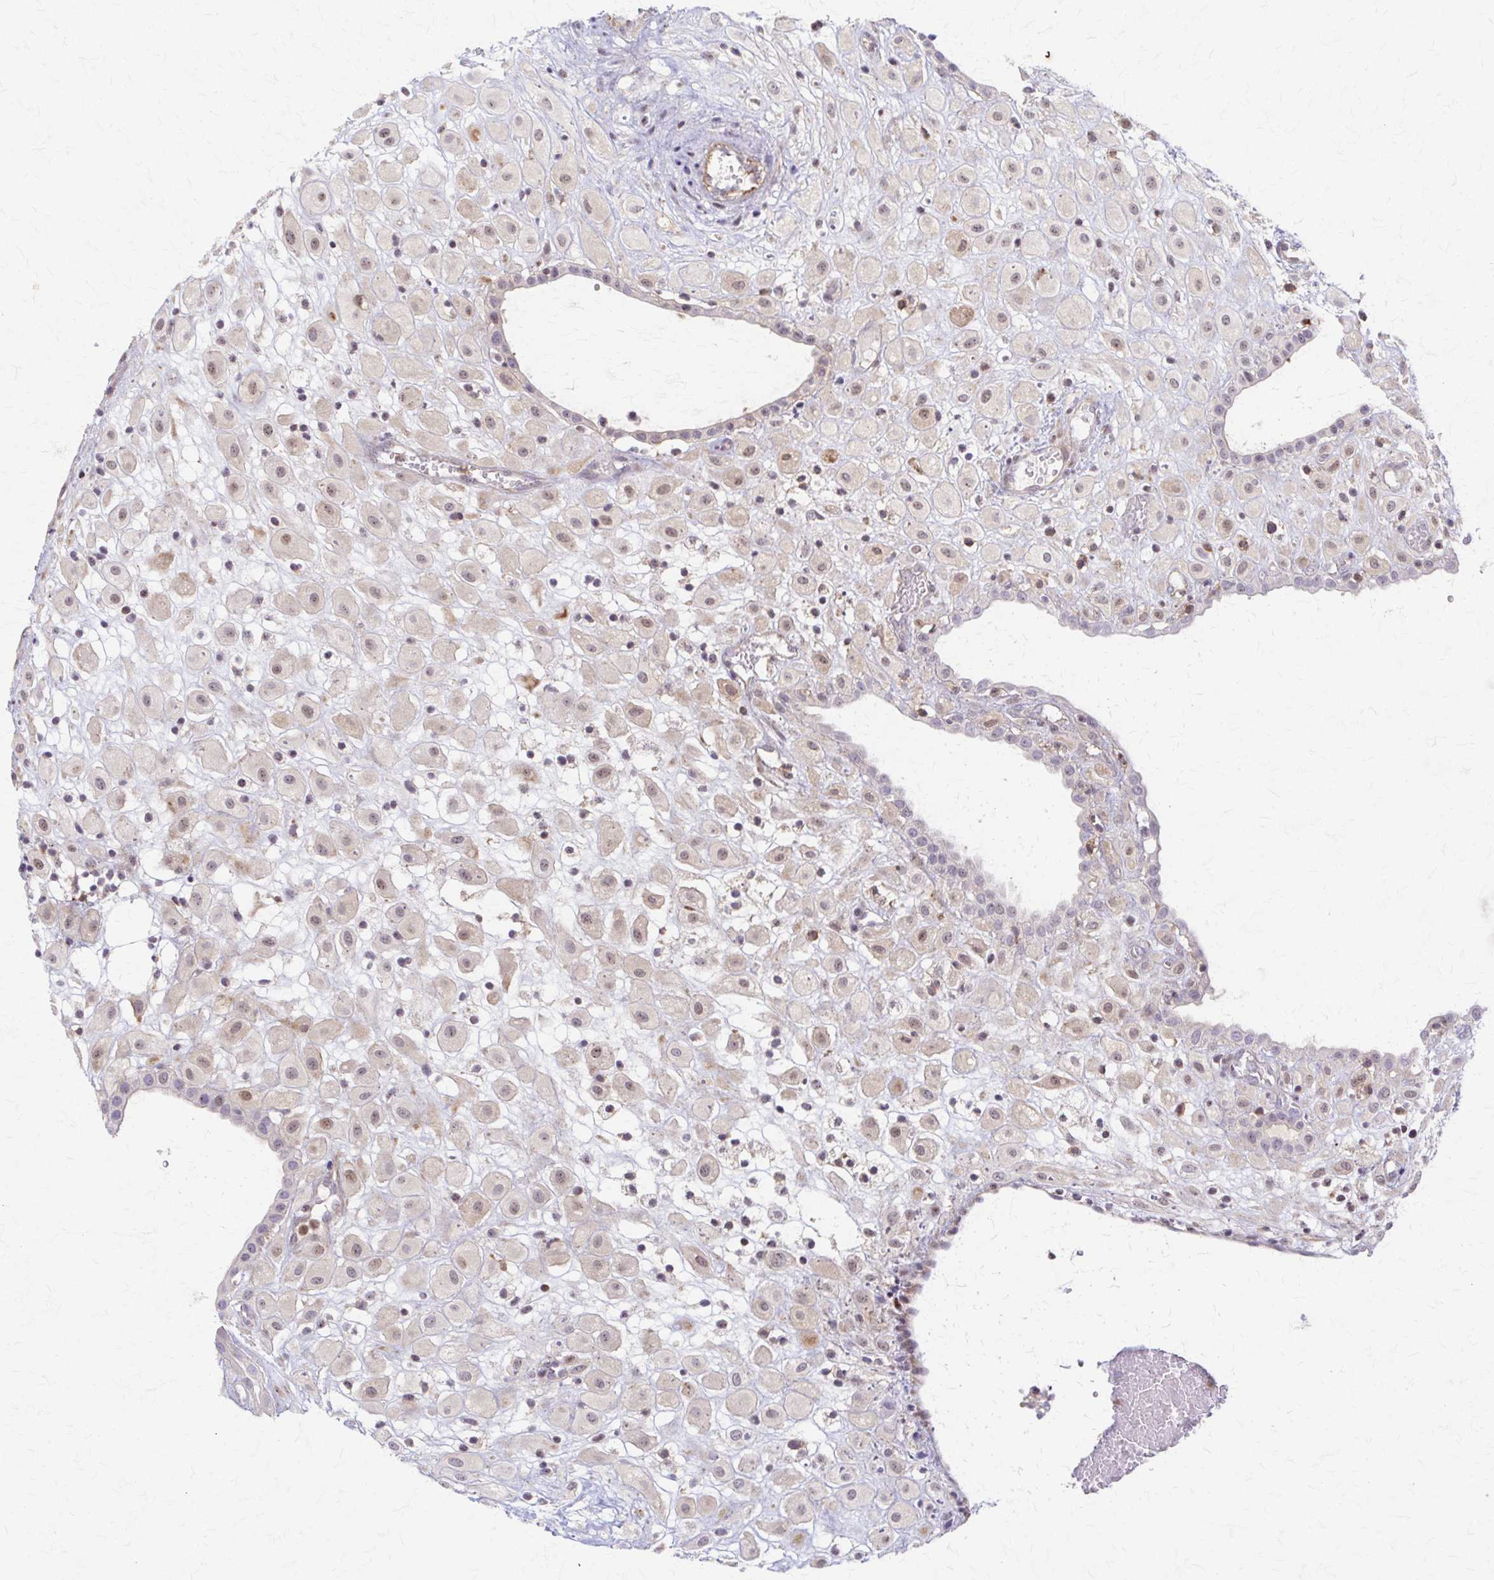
{"staining": {"intensity": "weak", "quantity": "25%-75%", "location": "nuclear"}, "tissue": "placenta", "cell_type": "Decidual cells", "image_type": "normal", "snomed": [{"axis": "morphology", "description": "Normal tissue, NOS"}, {"axis": "topography", "description": "Placenta"}], "caption": "Immunohistochemistry (DAB (3,3'-diaminobenzidine)) staining of normal placenta displays weak nuclear protein positivity in about 25%-75% of decidual cells. The staining was performed using DAB, with brown indicating positive protein expression. Nuclei are stained blue with hematoxylin.", "gene": "ARHGAP35", "patient": {"sex": "female", "age": 24}}